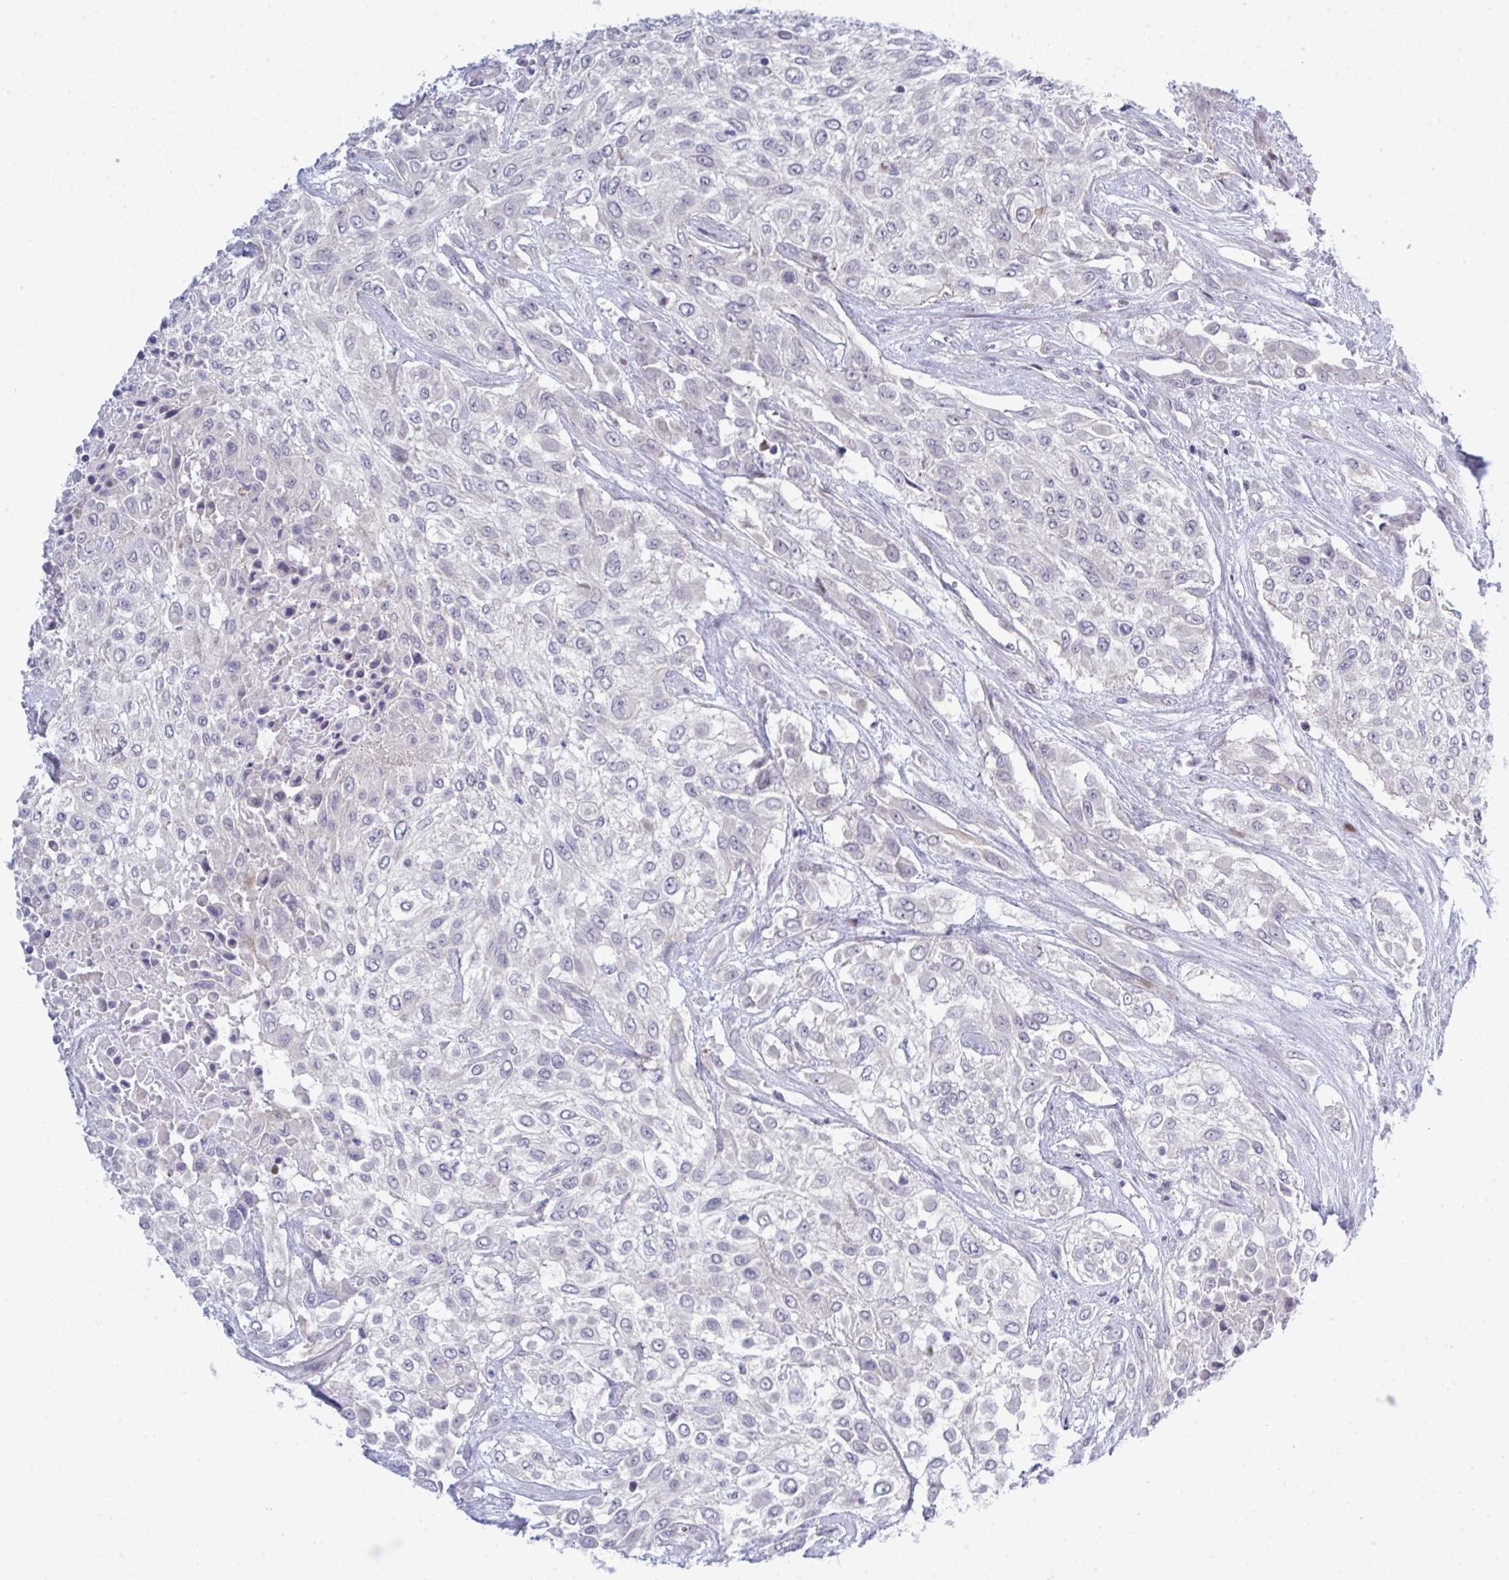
{"staining": {"intensity": "negative", "quantity": "none", "location": "none"}, "tissue": "urothelial cancer", "cell_type": "Tumor cells", "image_type": "cancer", "snomed": [{"axis": "morphology", "description": "Urothelial carcinoma, High grade"}, {"axis": "topography", "description": "Urinary bladder"}], "caption": "A photomicrograph of urothelial carcinoma (high-grade) stained for a protein demonstrates no brown staining in tumor cells.", "gene": "TAB1", "patient": {"sex": "male", "age": 57}}